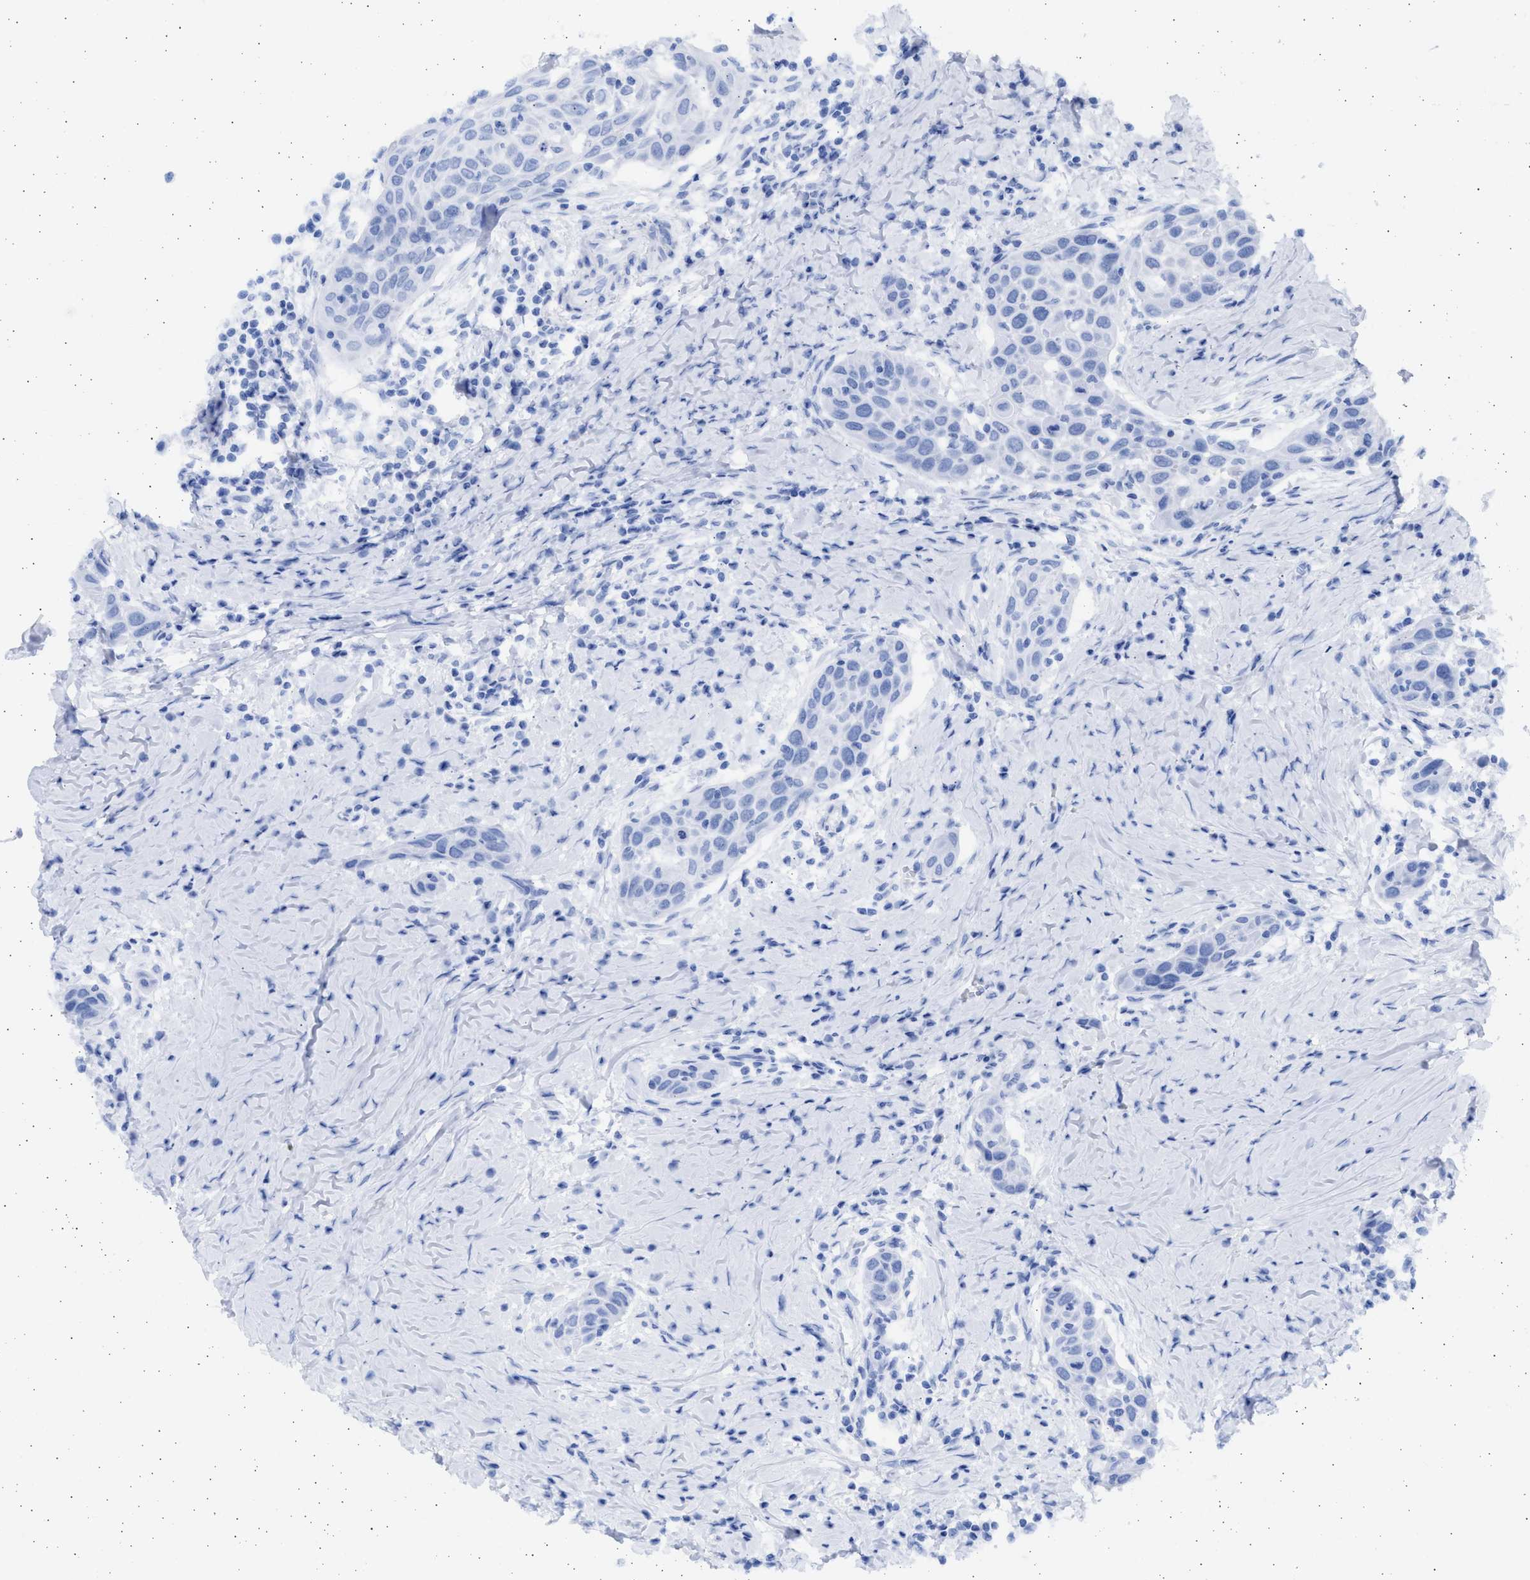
{"staining": {"intensity": "negative", "quantity": "none", "location": "none"}, "tissue": "head and neck cancer", "cell_type": "Tumor cells", "image_type": "cancer", "snomed": [{"axis": "morphology", "description": "Squamous cell carcinoma, NOS"}, {"axis": "topography", "description": "Oral tissue"}, {"axis": "topography", "description": "Head-Neck"}], "caption": "This is an immunohistochemistry photomicrograph of human head and neck cancer. There is no positivity in tumor cells.", "gene": "ALDOC", "patient": {"sex": "female", "age": 50}}